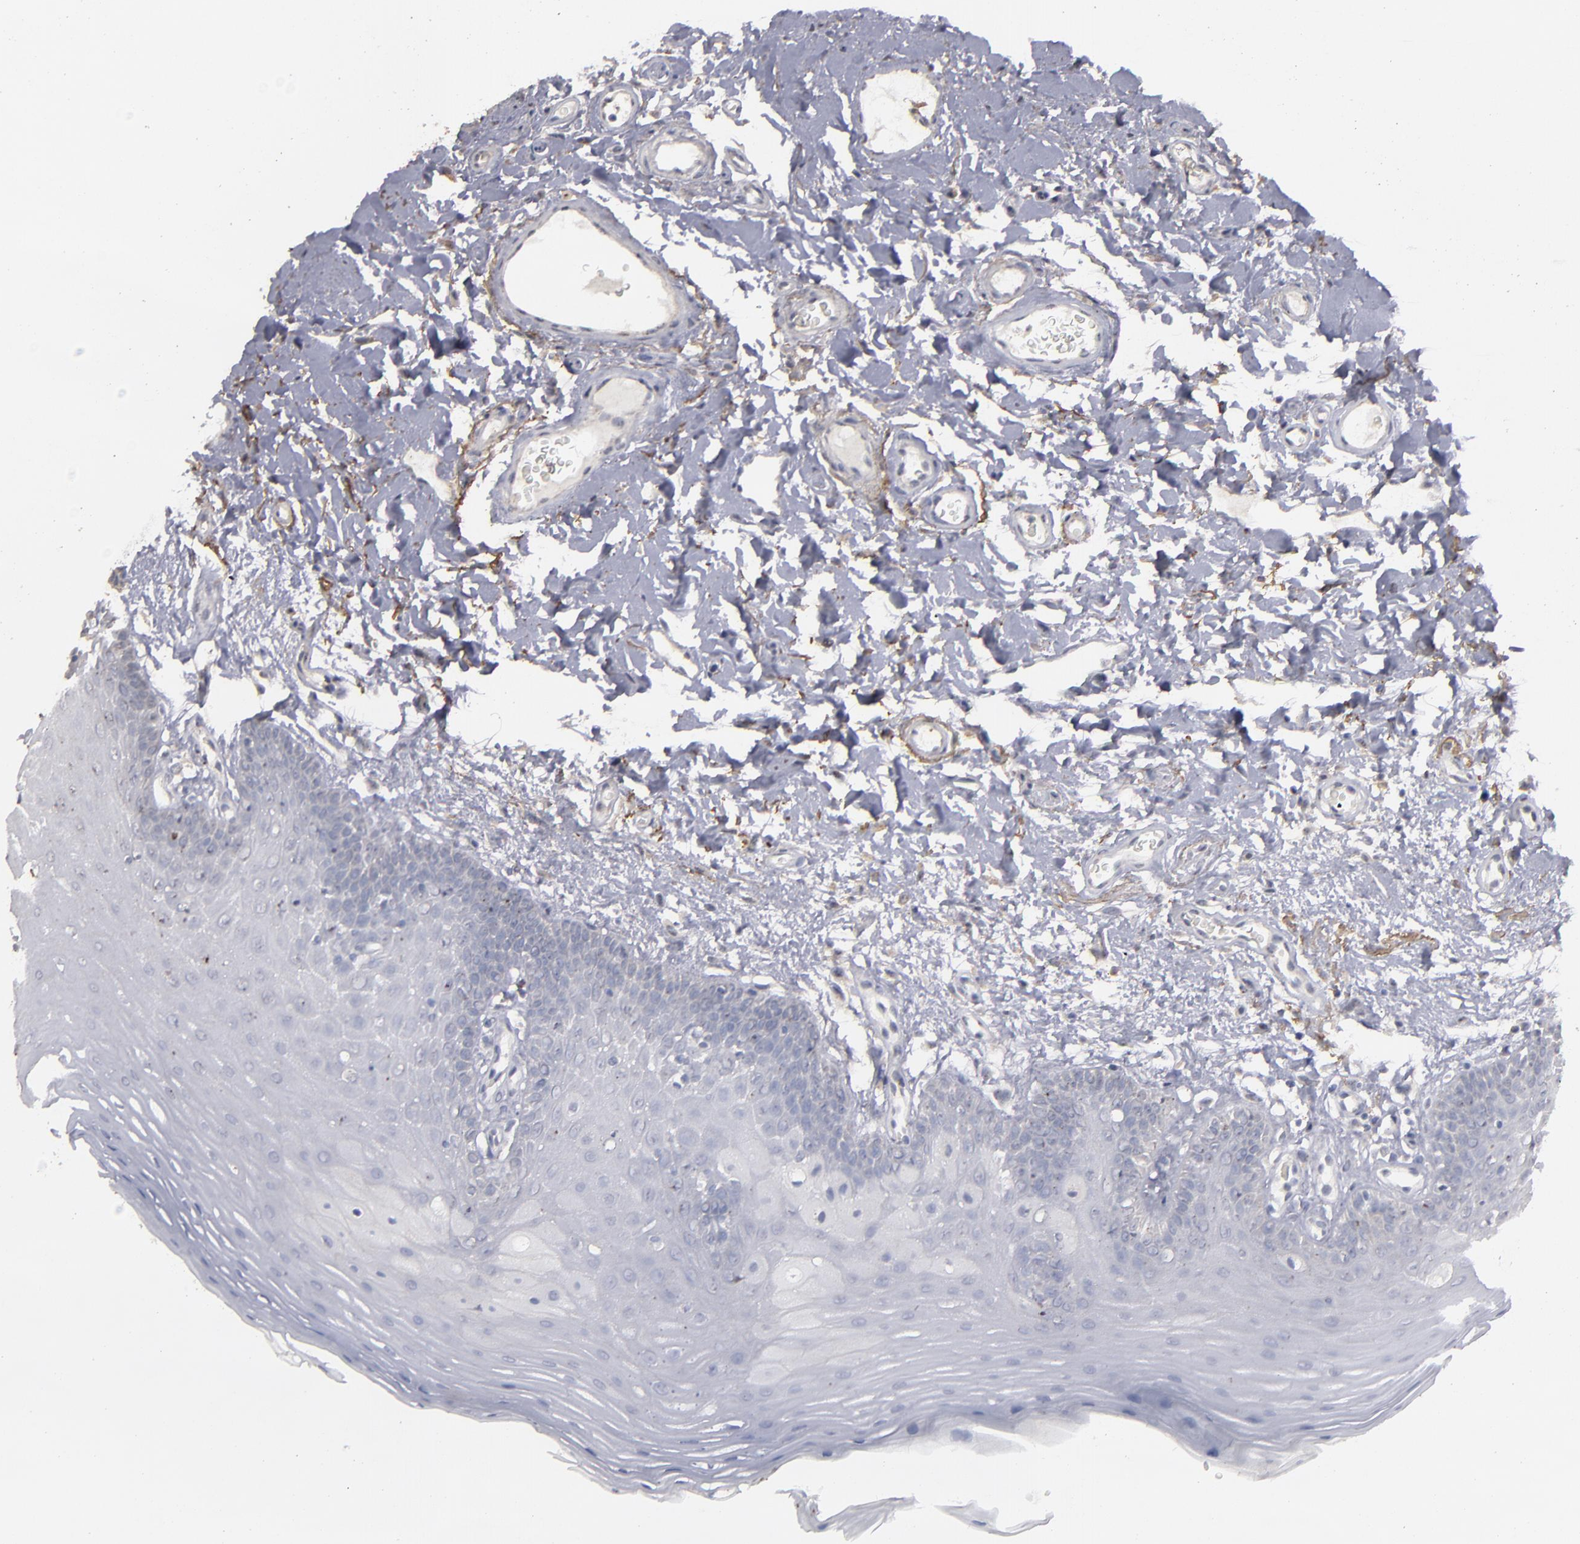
{"staining": {"intensity": "negative", "quantity": "none", "location": "none"}, "tissue": "oral mucosa", "cell_type": "Squamous epithelial cells", "image_type": "normal", "snomed": [{"axis": "morphology", "description": "Normal tissue, NOS"}, {"axis": "morphology", "description": "Squamous cell carcinoma, NOS"}, {"axis": "topography", "description": "Skeletal muscle"}, {"axis": "topography", "description": "Oral tissue"}, {"axis": "topography", "description": "Head-Neck"}], "caption": "Protein analysis of benign oral mucosa reveals no significant expression in squamous epithelial cells.", "gene": "CD55", "patient": {"sex": "male", "age": 71}}